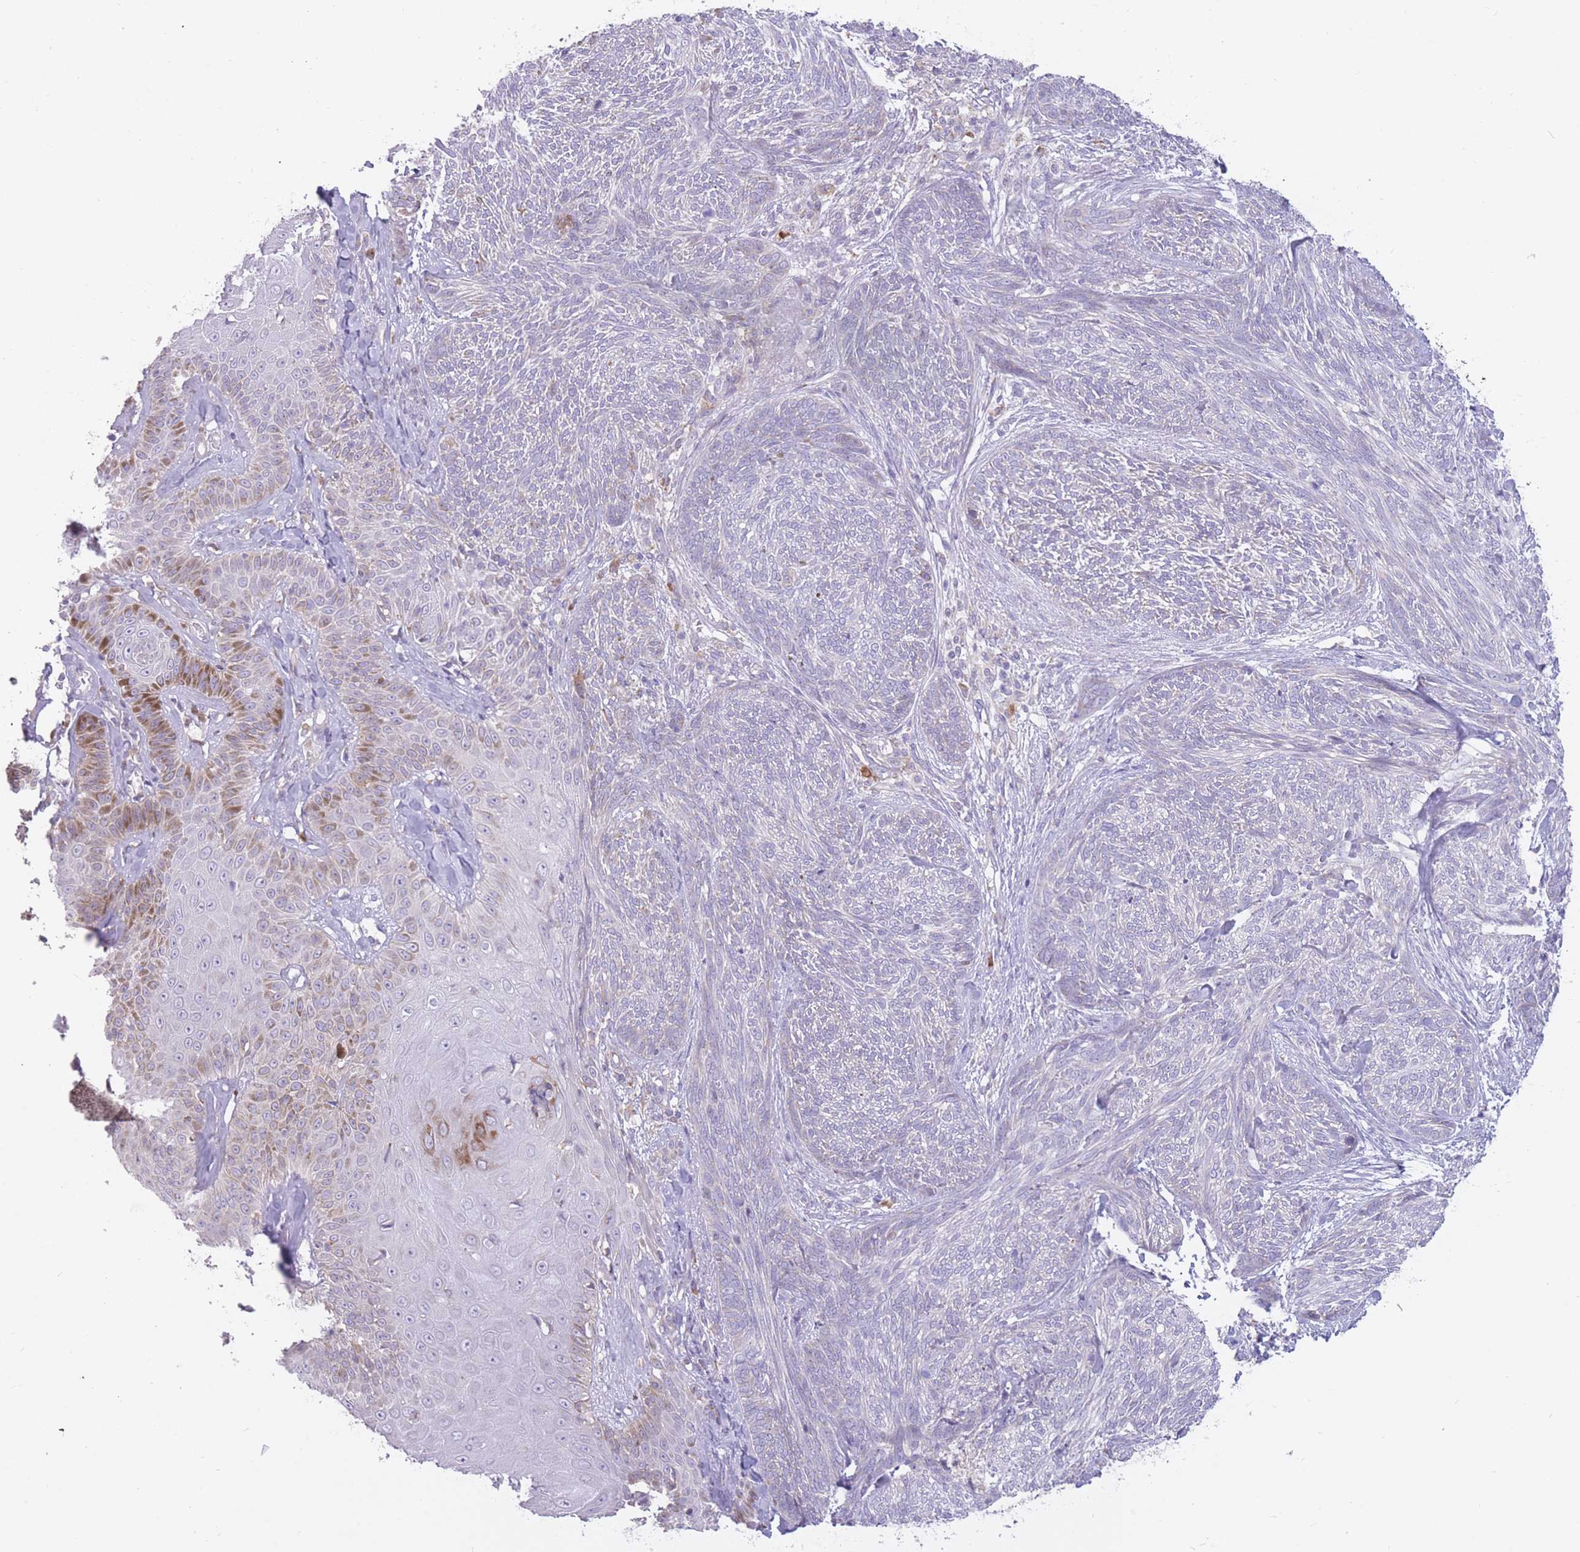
{"staining": {"intensity": "negative", "quantity": "none", "location": "none"}, "tissue": "skin cancer", "cell_type": "Tumor cells", "image_type": "cancer", "snomed": [{"axis": "morphology", "description": "Basal cell carcinoma"}, {"axis": "topography", "description": "Skin"}], "caption": "A photomicrograph of skin cancer stained for a protein shows no brown staining in tumor cells.", "gene": "TRAPPC5", "patient": {"sex": "male", "age": 73}}